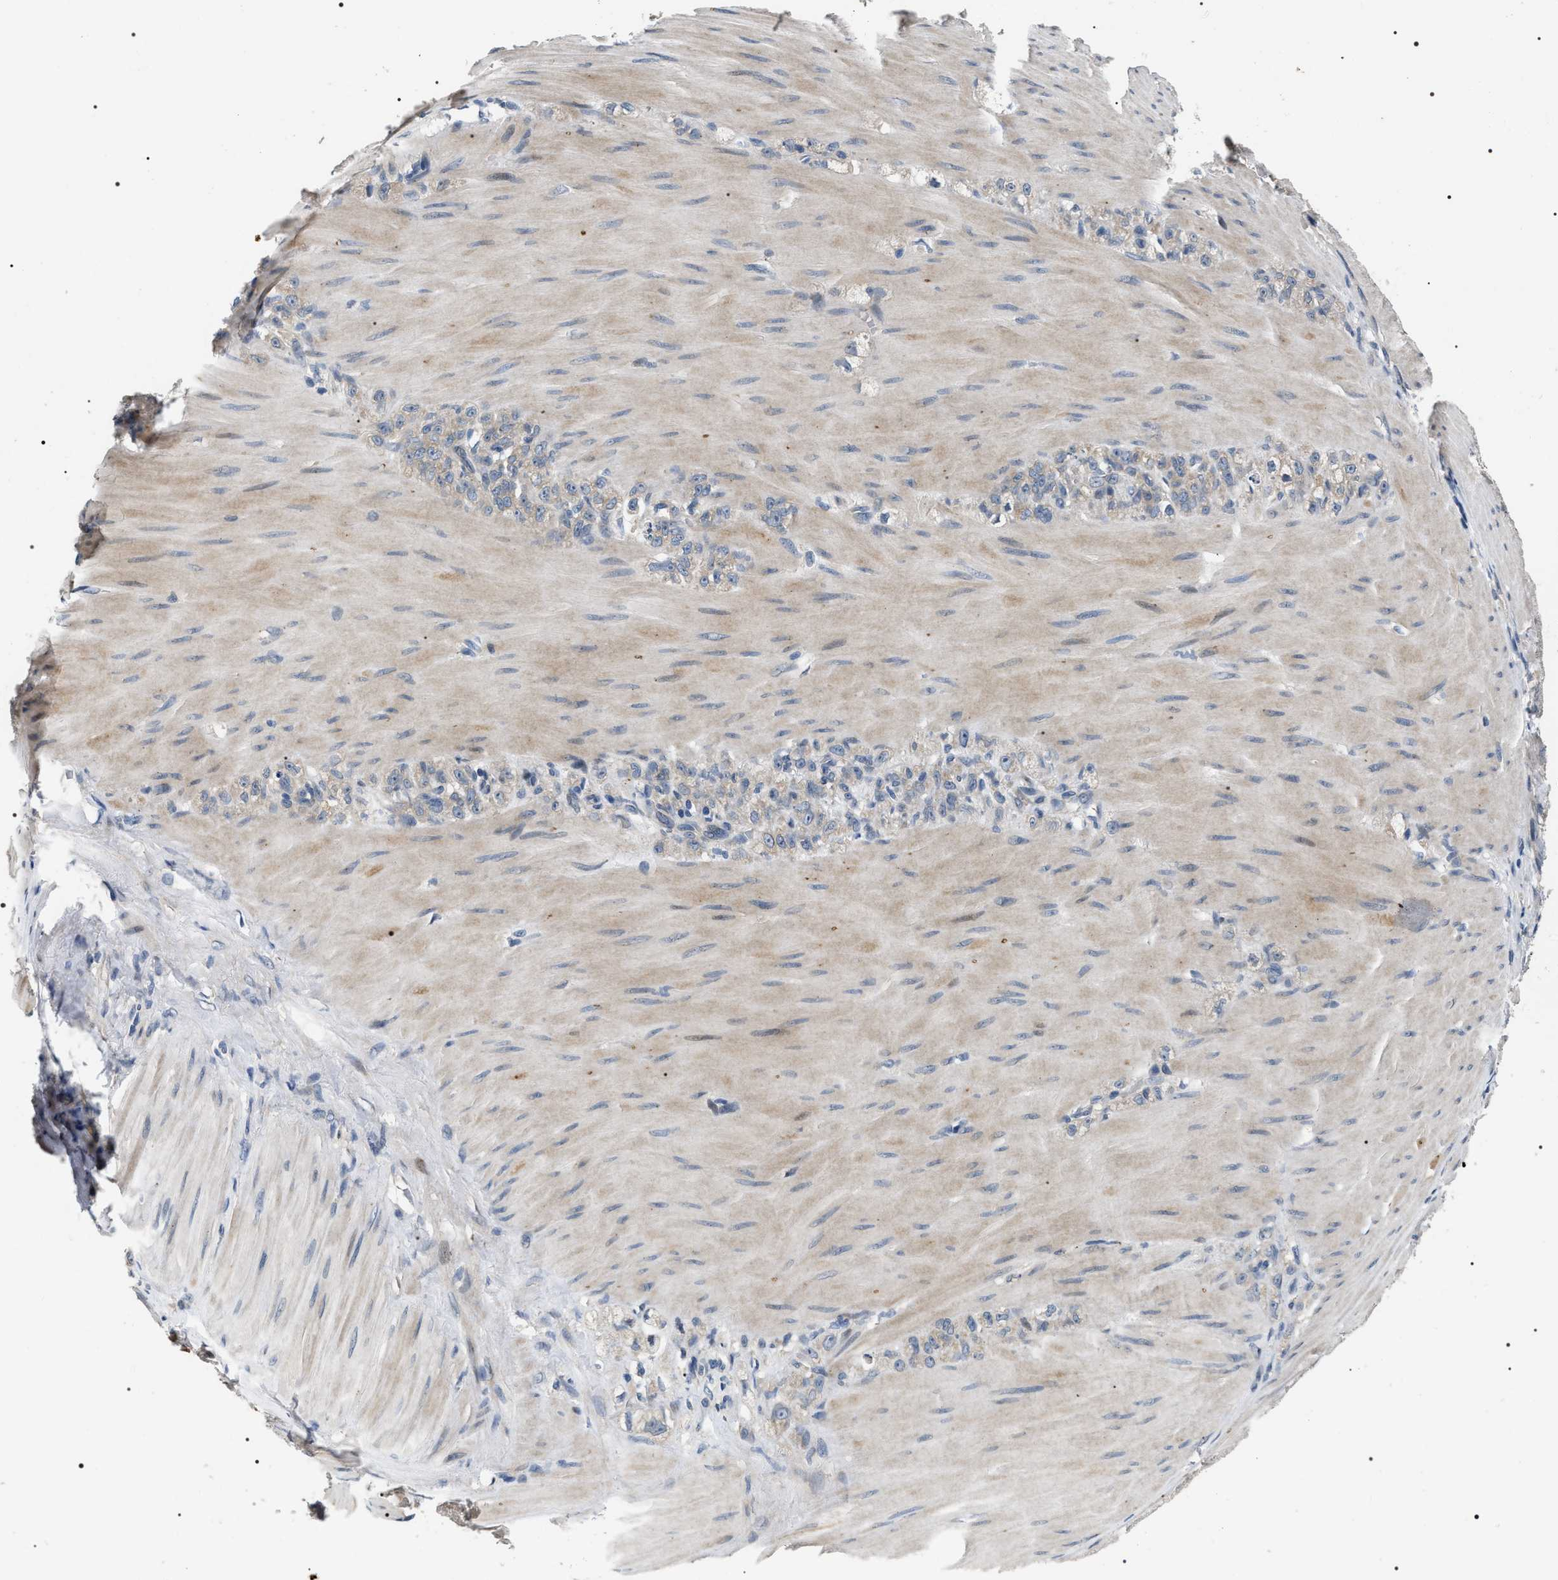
{"staining": {"intensity": "negative", "quantity": "none", "location": "none"}, "tissue": "stomach cancer", "cell_type": "Tumor cells", "image_type": "cancer", "snomed": [{"axis": "morphology", "description": "Normal tissue, NOS"}, {"axis": "morphology", "description": "Adenocarcinoma, NOS"}, {"axis": "topography", "description": "Stomach"}], "caption": "An IHC micrograph of stomach cancer (adenocarcinoma) is shown. There is no staining in tumor cells of stomach cancer (adenocarcinoma). (Immunohistochemistry, brightfield microscopy, high magnification).", "gene": "IFT81", "patient": {"sex": "male", "age": 82}}